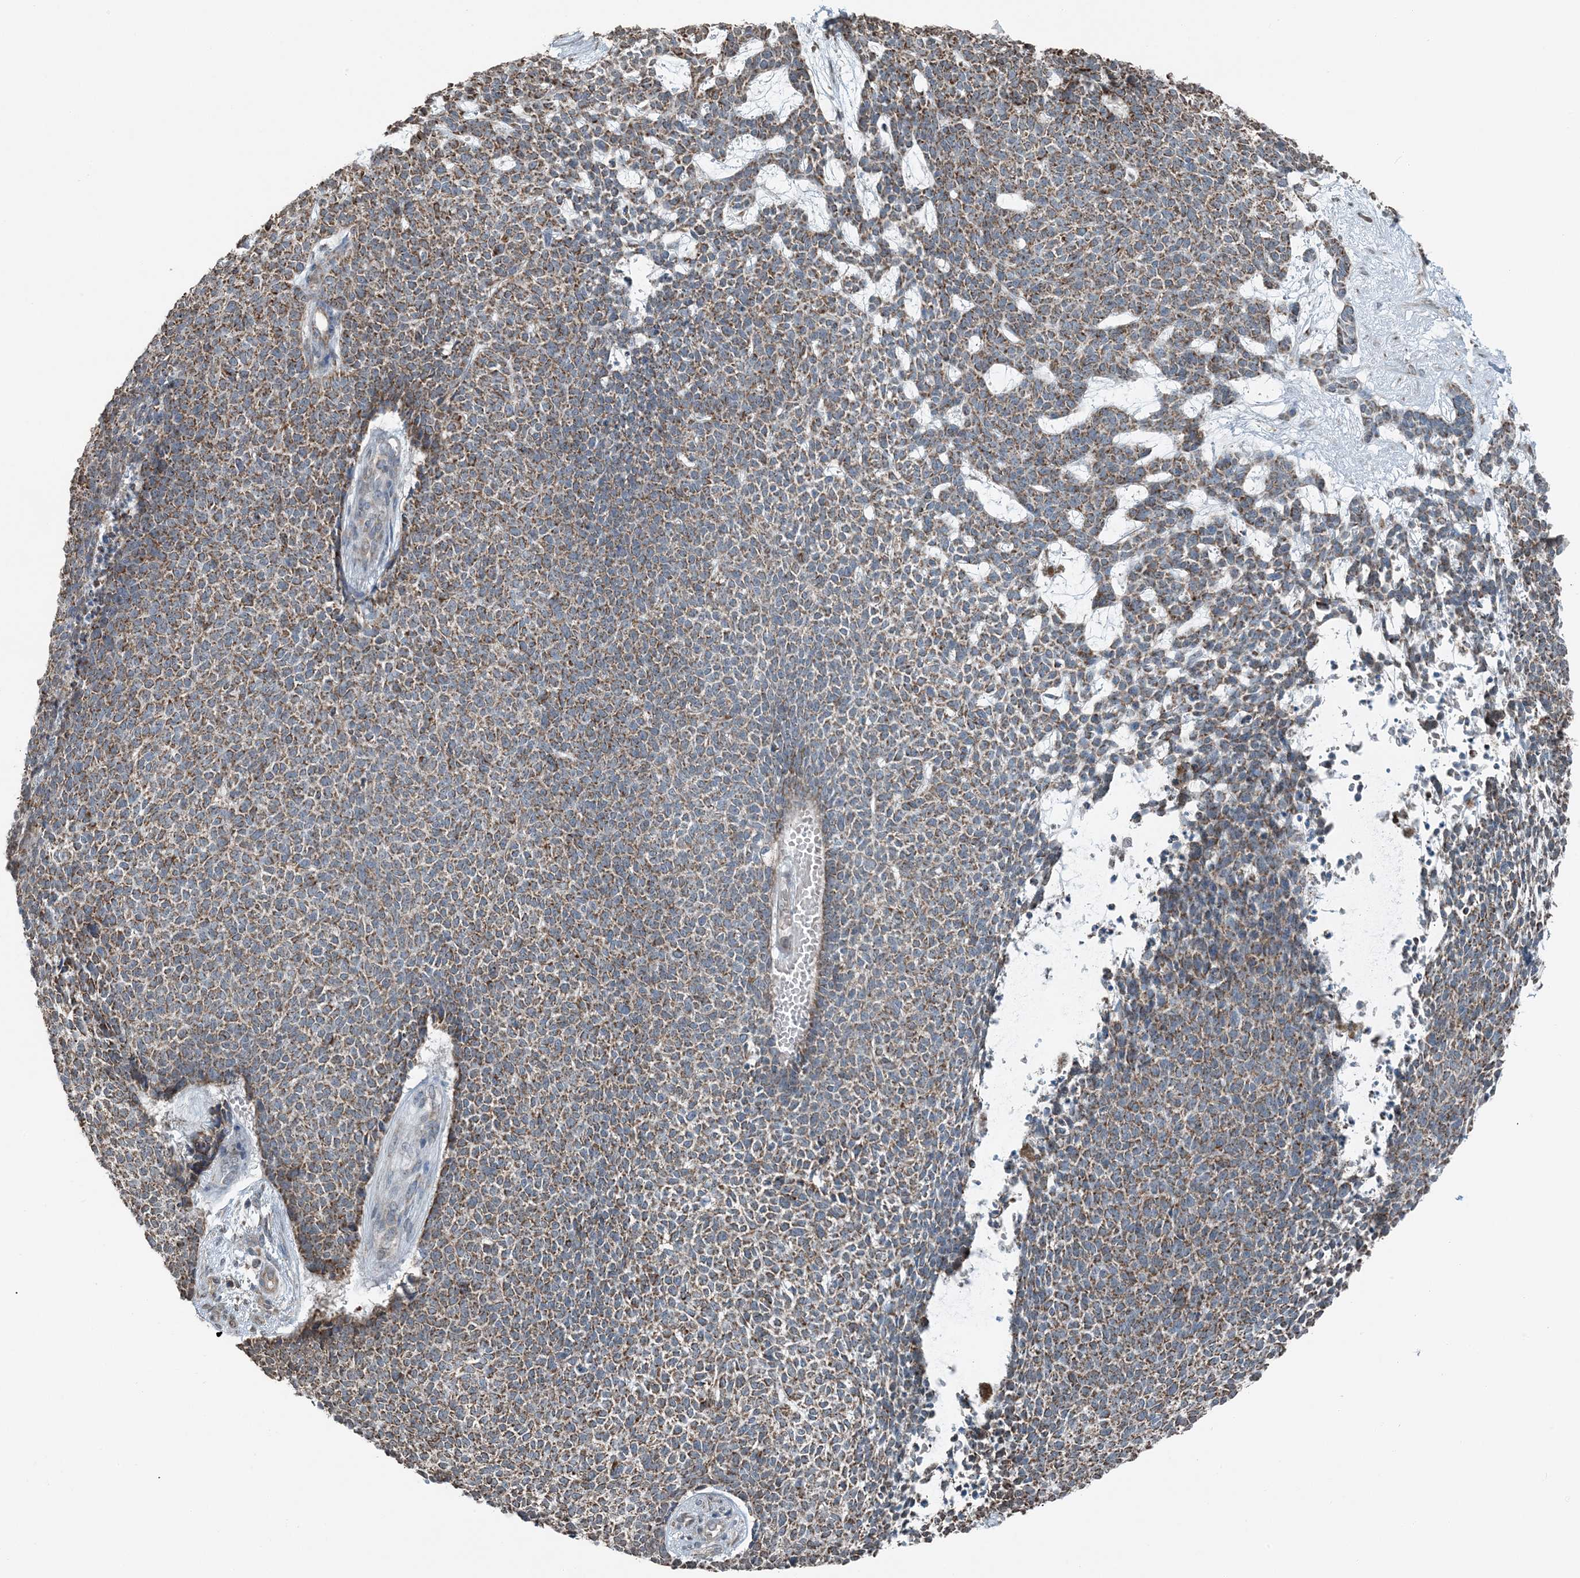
{"staining": {"intensity": "moderate", "quantity": ">75%", "location": "cytoplasmic/membranous"}, "tissue": "skin cancer", "cell_type": "Tumor cells", "image_type": "cancer", "snomed": [{"axis": "morphology", "description": "Basal cell carcinoma"}, {"axis": "topography", "description": "Skin"}], "caption": "Skin cancer (basal cell carcinoma) tissue displays moderate cytoplasmic/membranous expression in about >75% of tumor cells The staining was performed using DAB (3,3'-diaminobenzidine), with brown indicating positive protein expression. Nuclei are stained blue with hematoxylin.", "gene": "PILRB", "patient": {"sex": "female", "age": 84}}